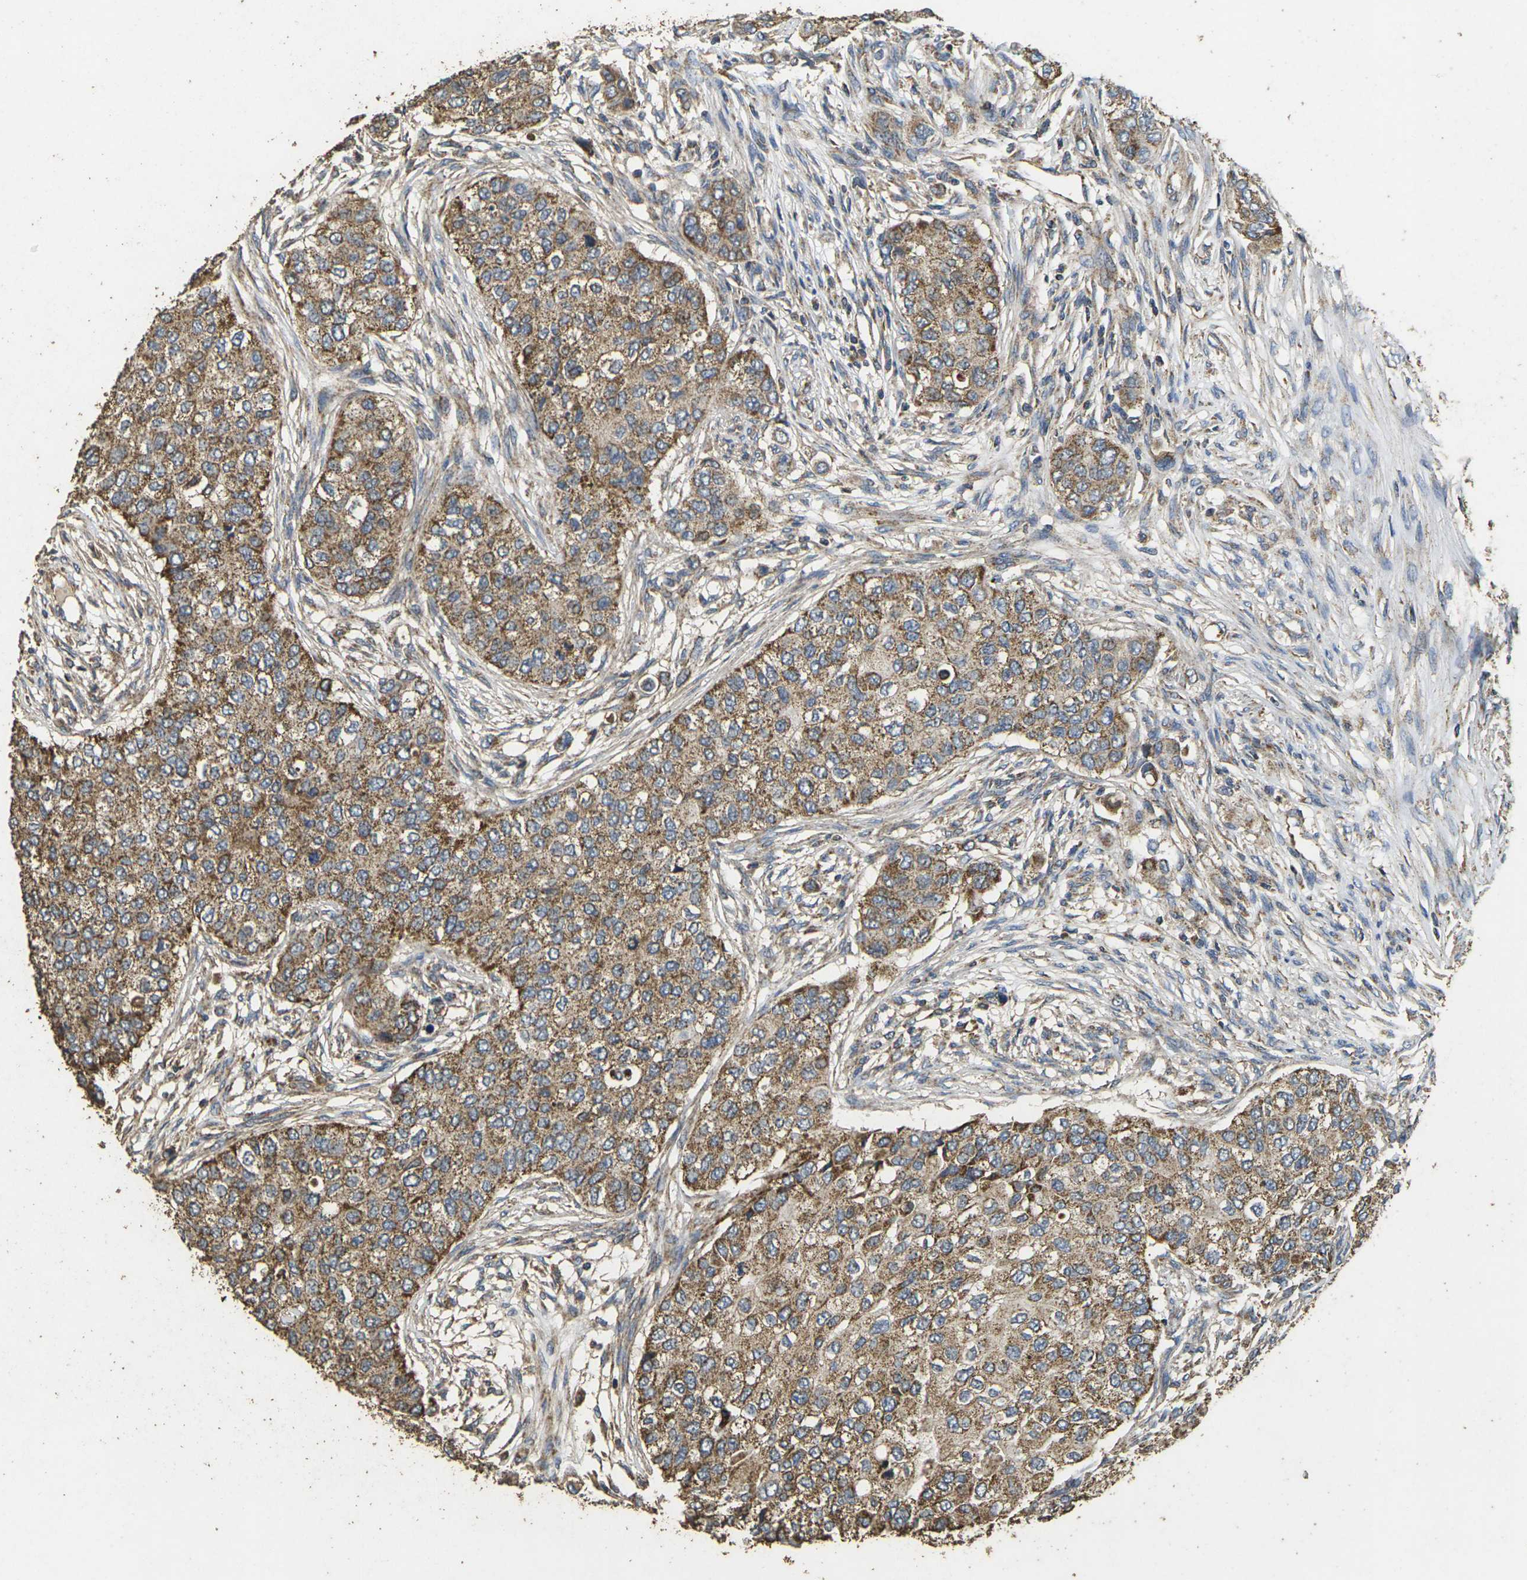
{"staining": {"intensity": "moderate", "quantity": ">75%", "location": "cytoplasmic/membranous"}, "tissue": "breast cancer", "cell_type": "Tumor cells", "image_type": "cancer", "snomed": [{"axis": "morphology", "description": "Normal tissue, NOS"}, {"axis": "morphology", "description": "Duct carcinoma"}, {"axis": "topography", "description": "Breast"}], "caption": "A brown stain highlights moderate cytoplasmic/membranous expression of a protein in human intraductal carcinoma (breast) tumor cells.", "gene": "MAPK11", "patient": {"sex": "female", "age": 49}}